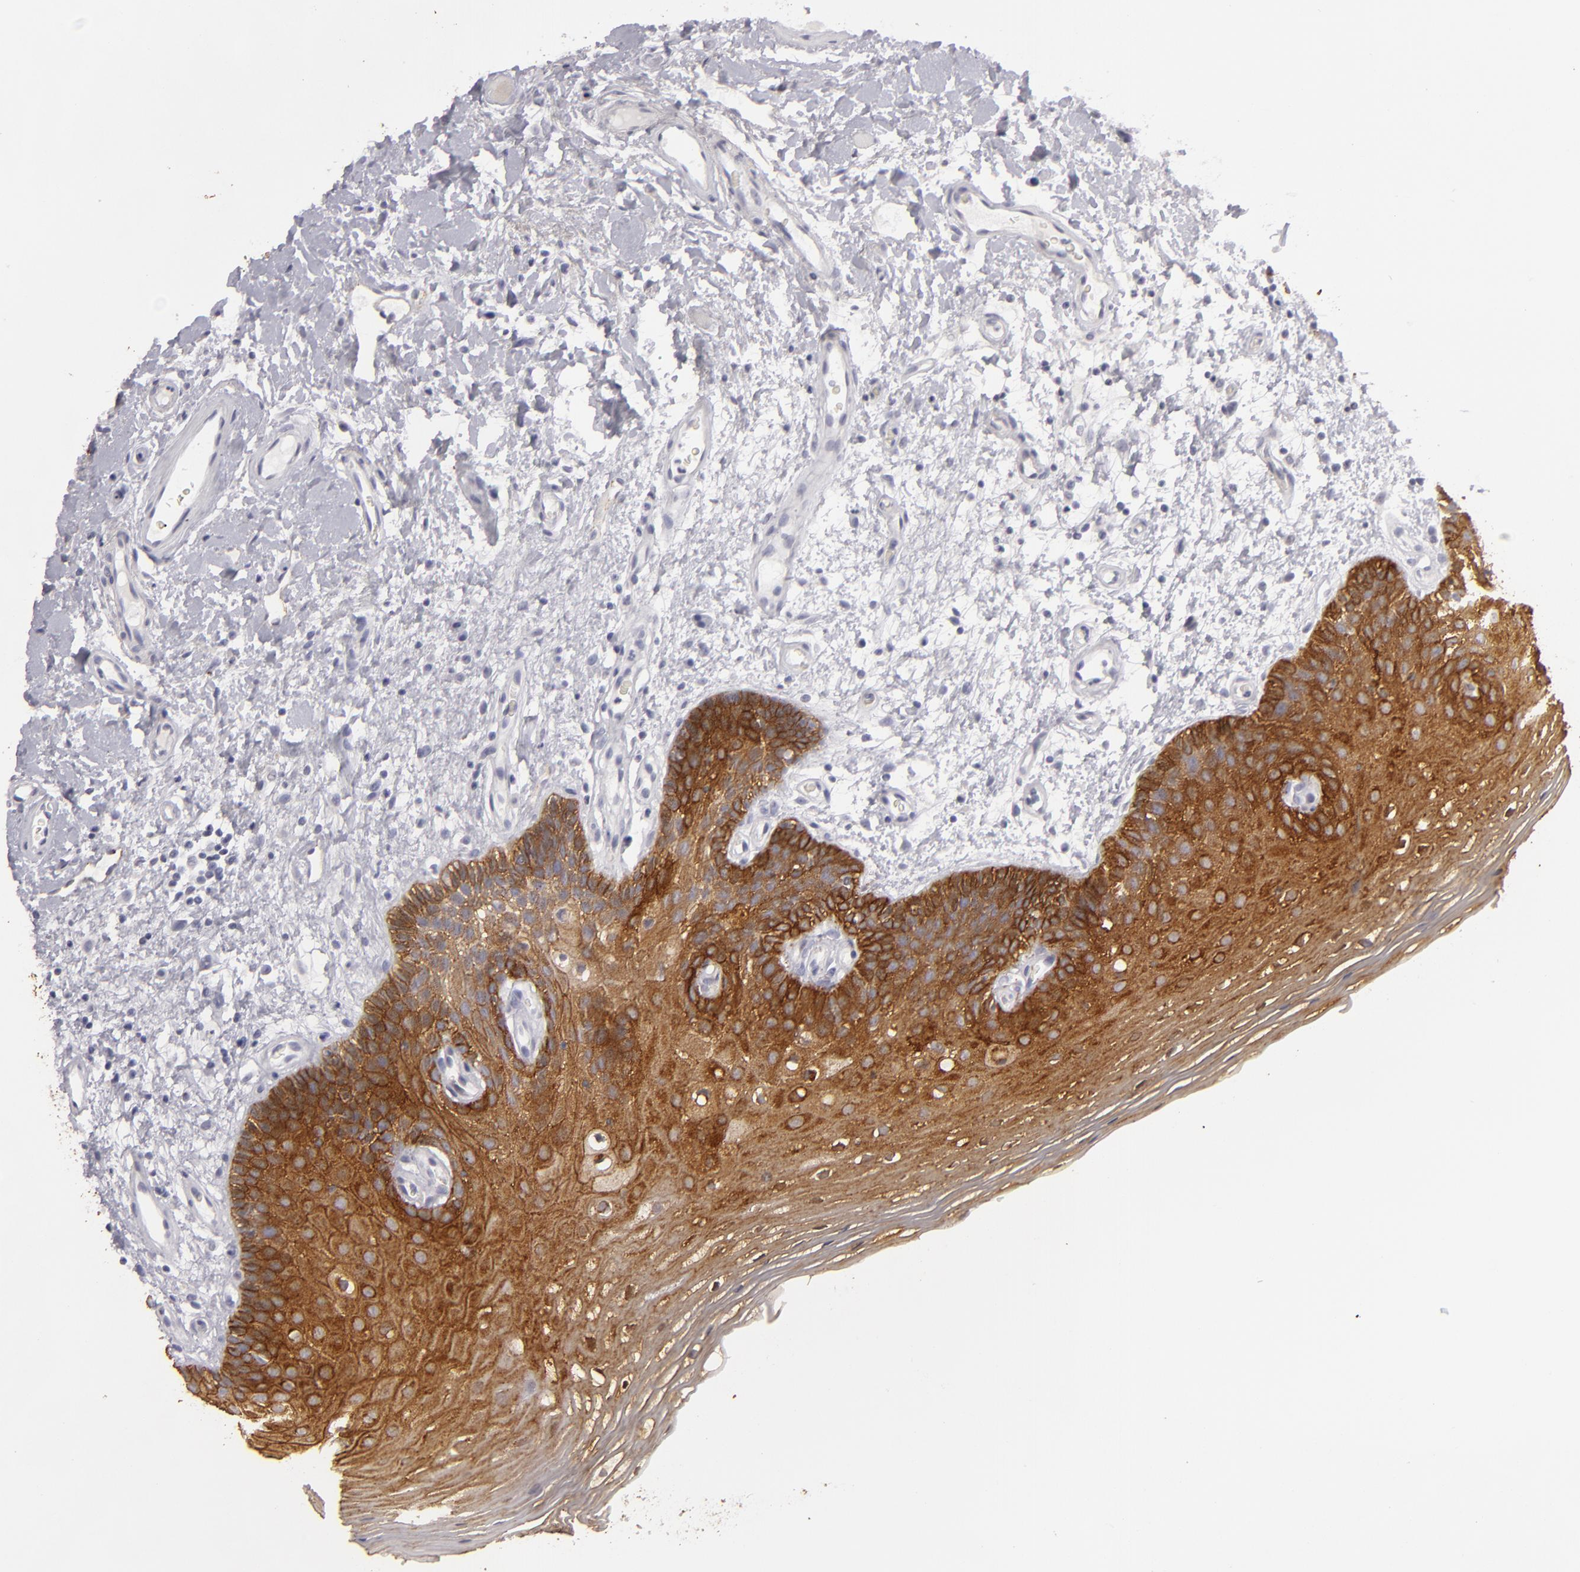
{"staining": {"intensity": "strong", "quantity": ">75%", "location": "cytoplasmic/membranous"}, "tissue": "oral mucosa", "cell_type": "Squamous epithelial cells", "image_type": "normal", "snomed": [{"axis": "morphology", "description": "Normal tissue, NOS"}, {"axis": "morphology", "description": "Squamous cell carcinoma, NOS"}, {"axis": "topography", "description": "Skeletal muscle"}, {"axis": "topography", "description": "Oral tissue"}, {"axis": "topography", "description": "Head-Neck"}], "caption": "Unremarkable oral mucosa was stained to show a protein in brown. There is high levels of strong cytoplasmic/membranous positivity in approximately >75% of squamous epithelial cells. The protein of interest is stained brown, and the nuclei are stained in blue (DAB (3,3'-diaminobenzidine) IHC with brightfield microscopy, high magnification).", "gene": "JUP", "patient": {"sex": "male", "age": 71}}